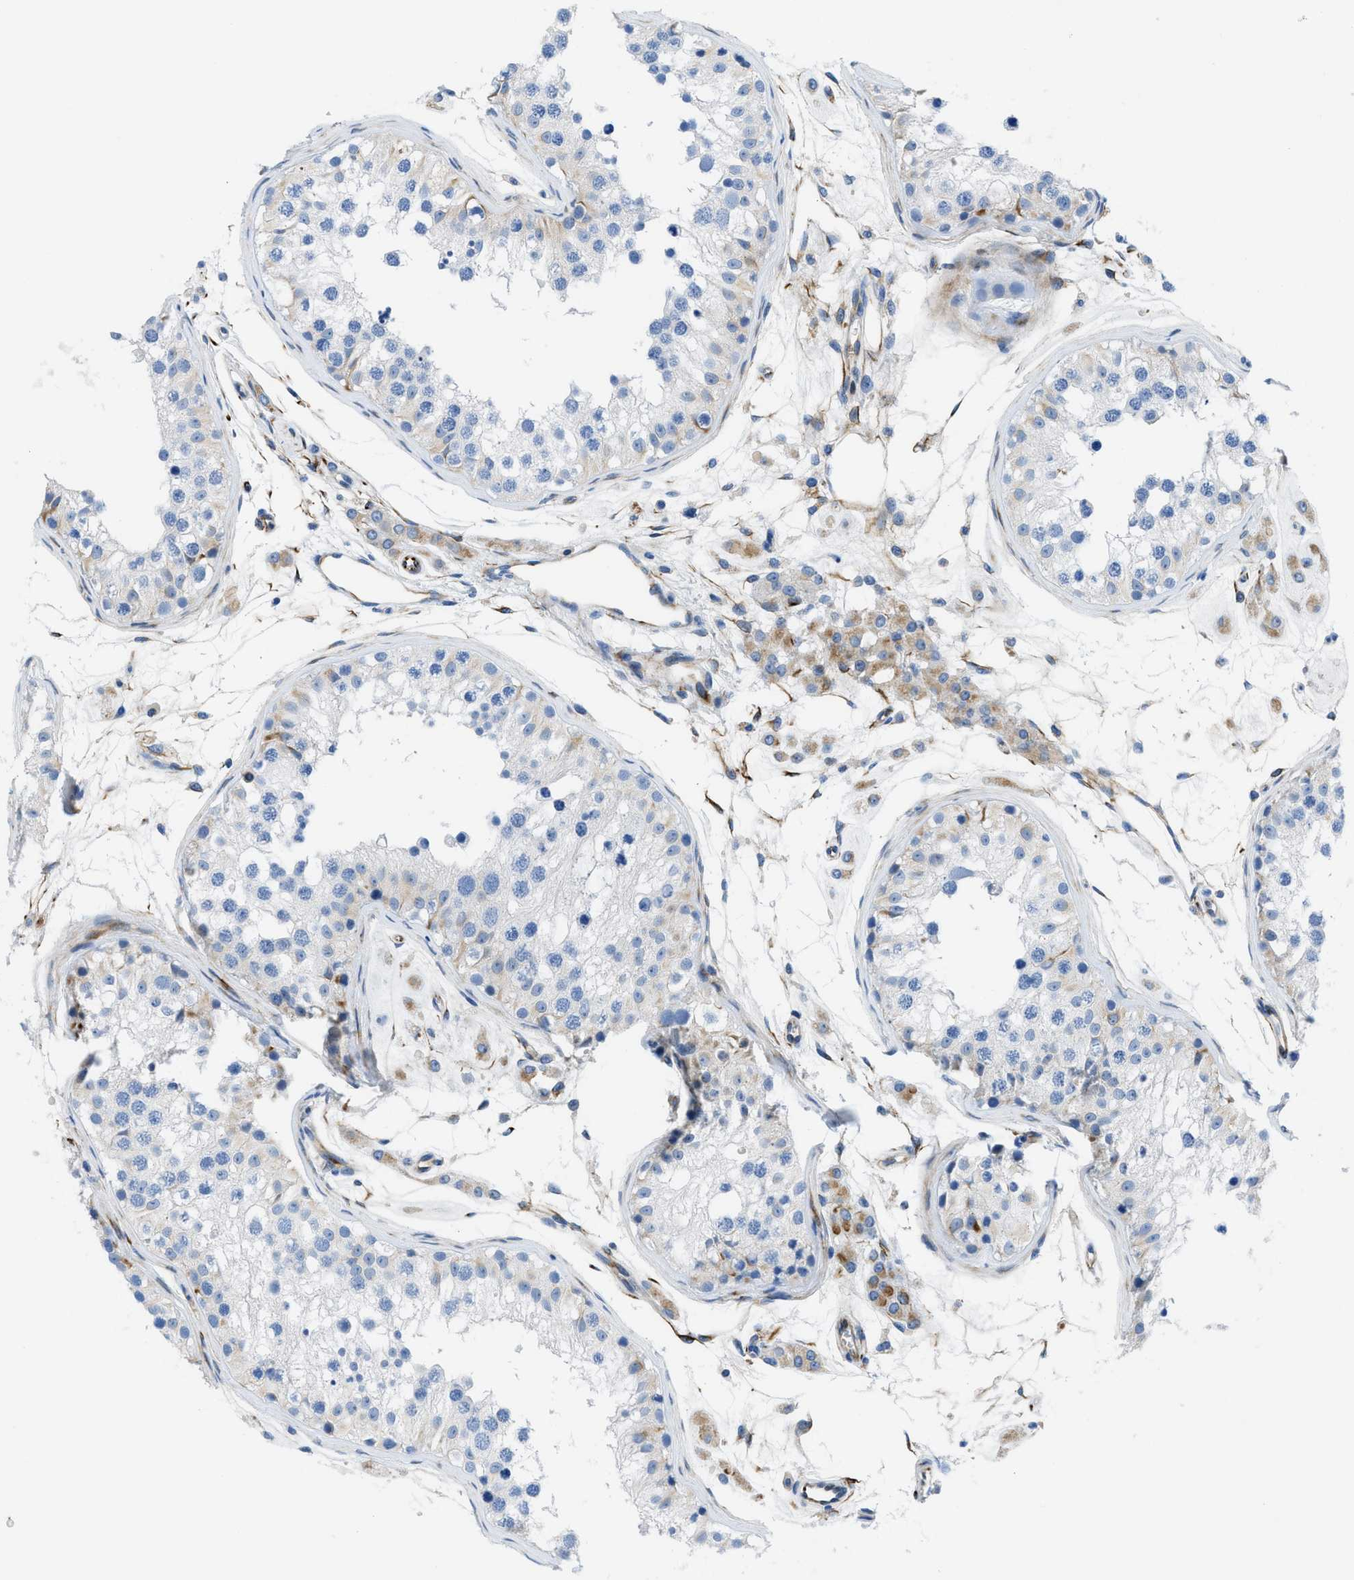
{"staining": {"intensity": "weak", "quantity": "<25%", "location": "cytoplasmic/membranous"}, "tissue": "testis", "cell_type": "Cells in seminiferous ducts", "image_type": "normal", "snomed": [{"axis": "morphology", "description": "Normal tissue, NOS"}, {"axis": "morphology", "description": "Adenocarcinoma, metastatic, NOS"}, {"axis": "topography", "description": "Testis"}], "caption": "Human testis stained for a protein using immunohistochemistry displays no expression in cells in seminiferous ducts.", "gene": "XCR1", "patient": {"sex": "male", "age": 26}}